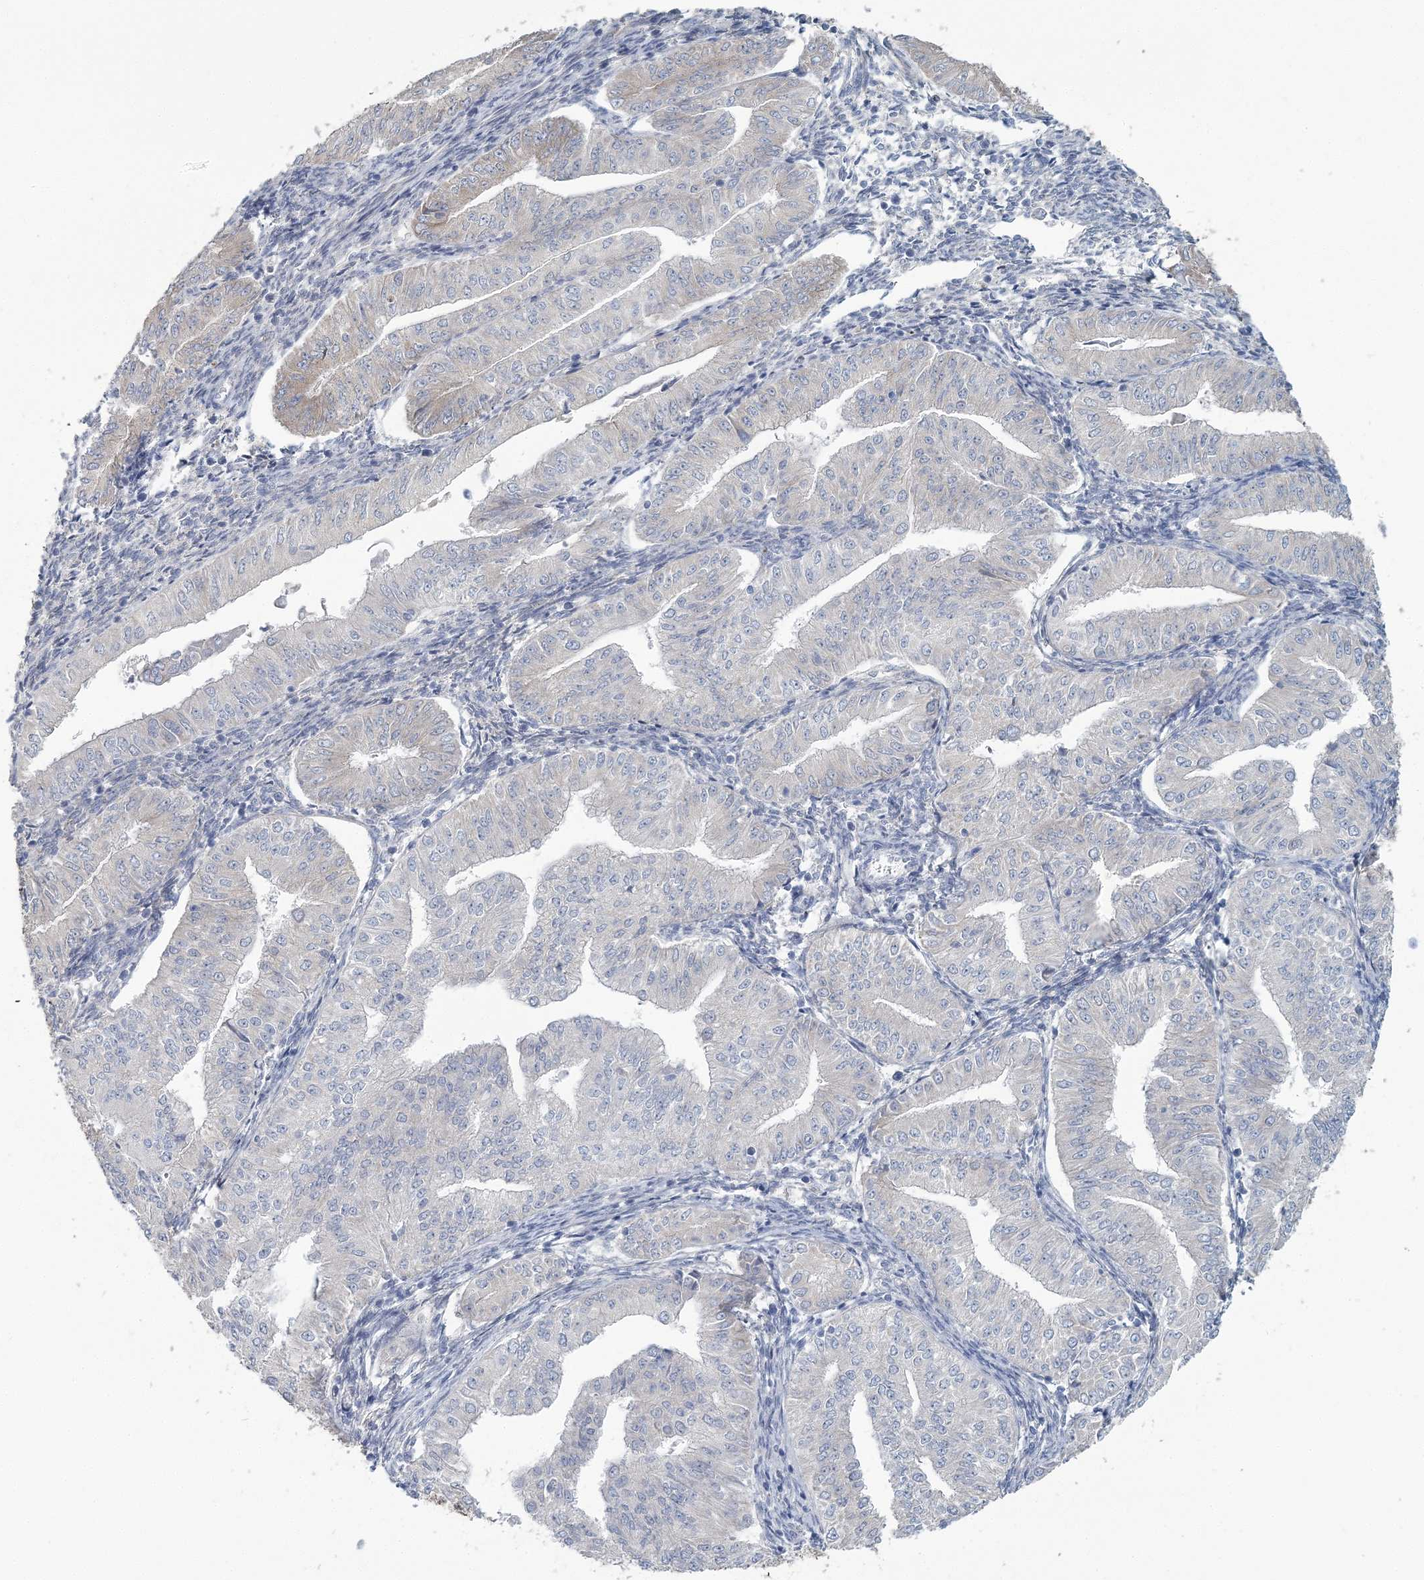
{"staining": {"intensity": "negative", "quantity": "none", "location": "none"}, "tissue": "endometrial cancer", "cell_type": "Tumor cells", "image_type": "cancer", "snomed": [{"axis": "morphology", "description": "Normal tissue, NOS"}, {"axis": "morphology", "description": "Adenocarcinoma, NOS"}, {"axis": "topography", "description": "Endometrium"}], "caption": "Tumor cells show no significant protein expression in endometrial cancer (adenocarcinoma).", "gene": "CMBL", "patient": {"sex": "female", "age": 53}}